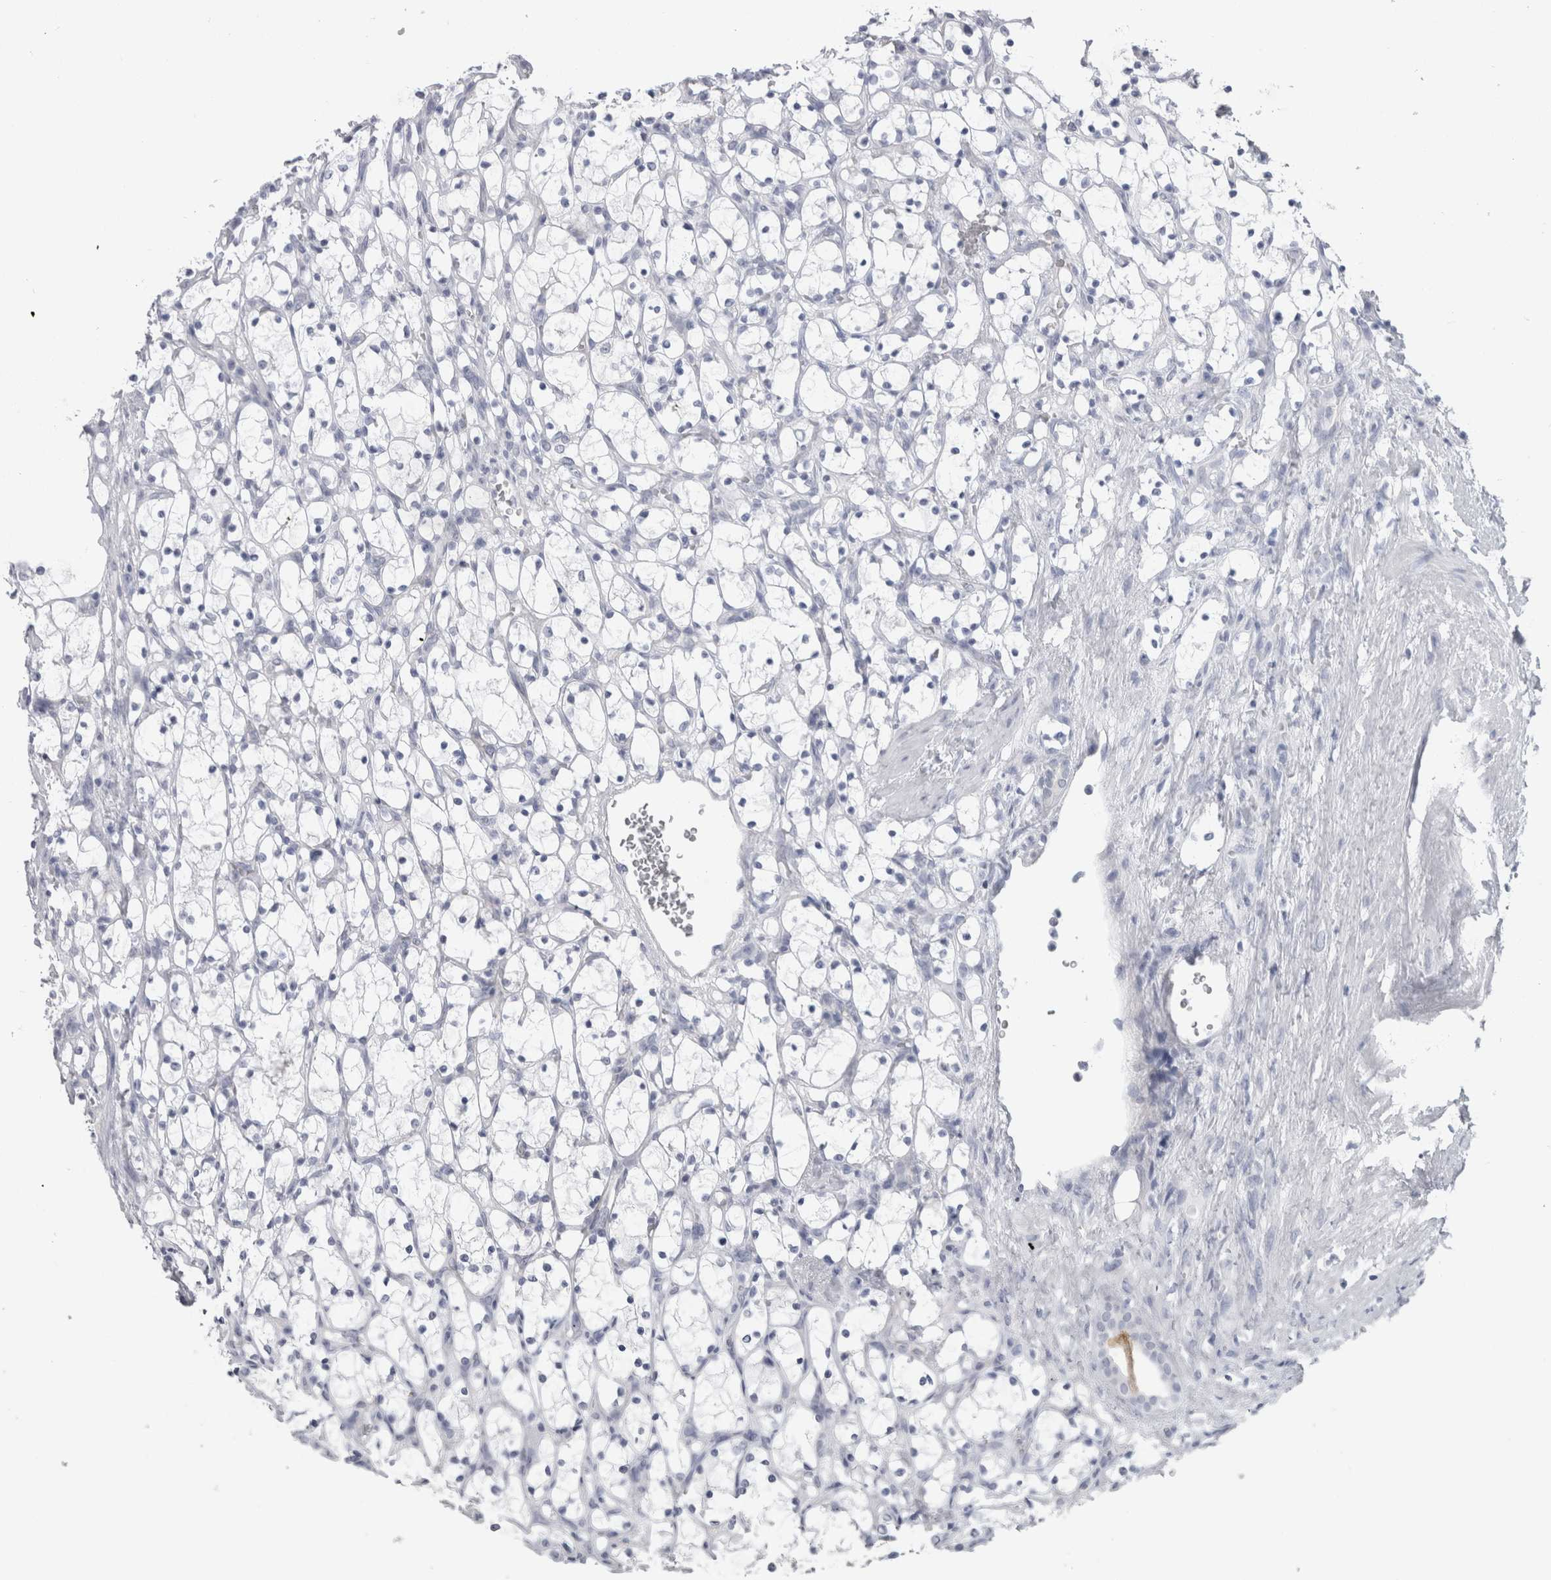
{"staining": {"intensity": "negative", "quantity": "none", "location": "none"}, "tissue": "renal cancer", "cell_type": "Tumor cells", "image_type": "cancer", "snomed": [{"axis": "morphology", "description": "Adenocarcinoma, NOS"}, {"axis": "topography", "description": "Kidney"}], "caption": "DAB immunohistochemical staining of renal adenocarcinoma reveals no significant positivity in tumor cells. The staining was performed using DAB (3,3'-diaminobenzidine) to visualize the protein expression in brown, while the nuclei were stained in blue with hematoxylin (Magnification: 20x).", "gene": "CDH17", "patient": {"sex": "female", "age": 69}}